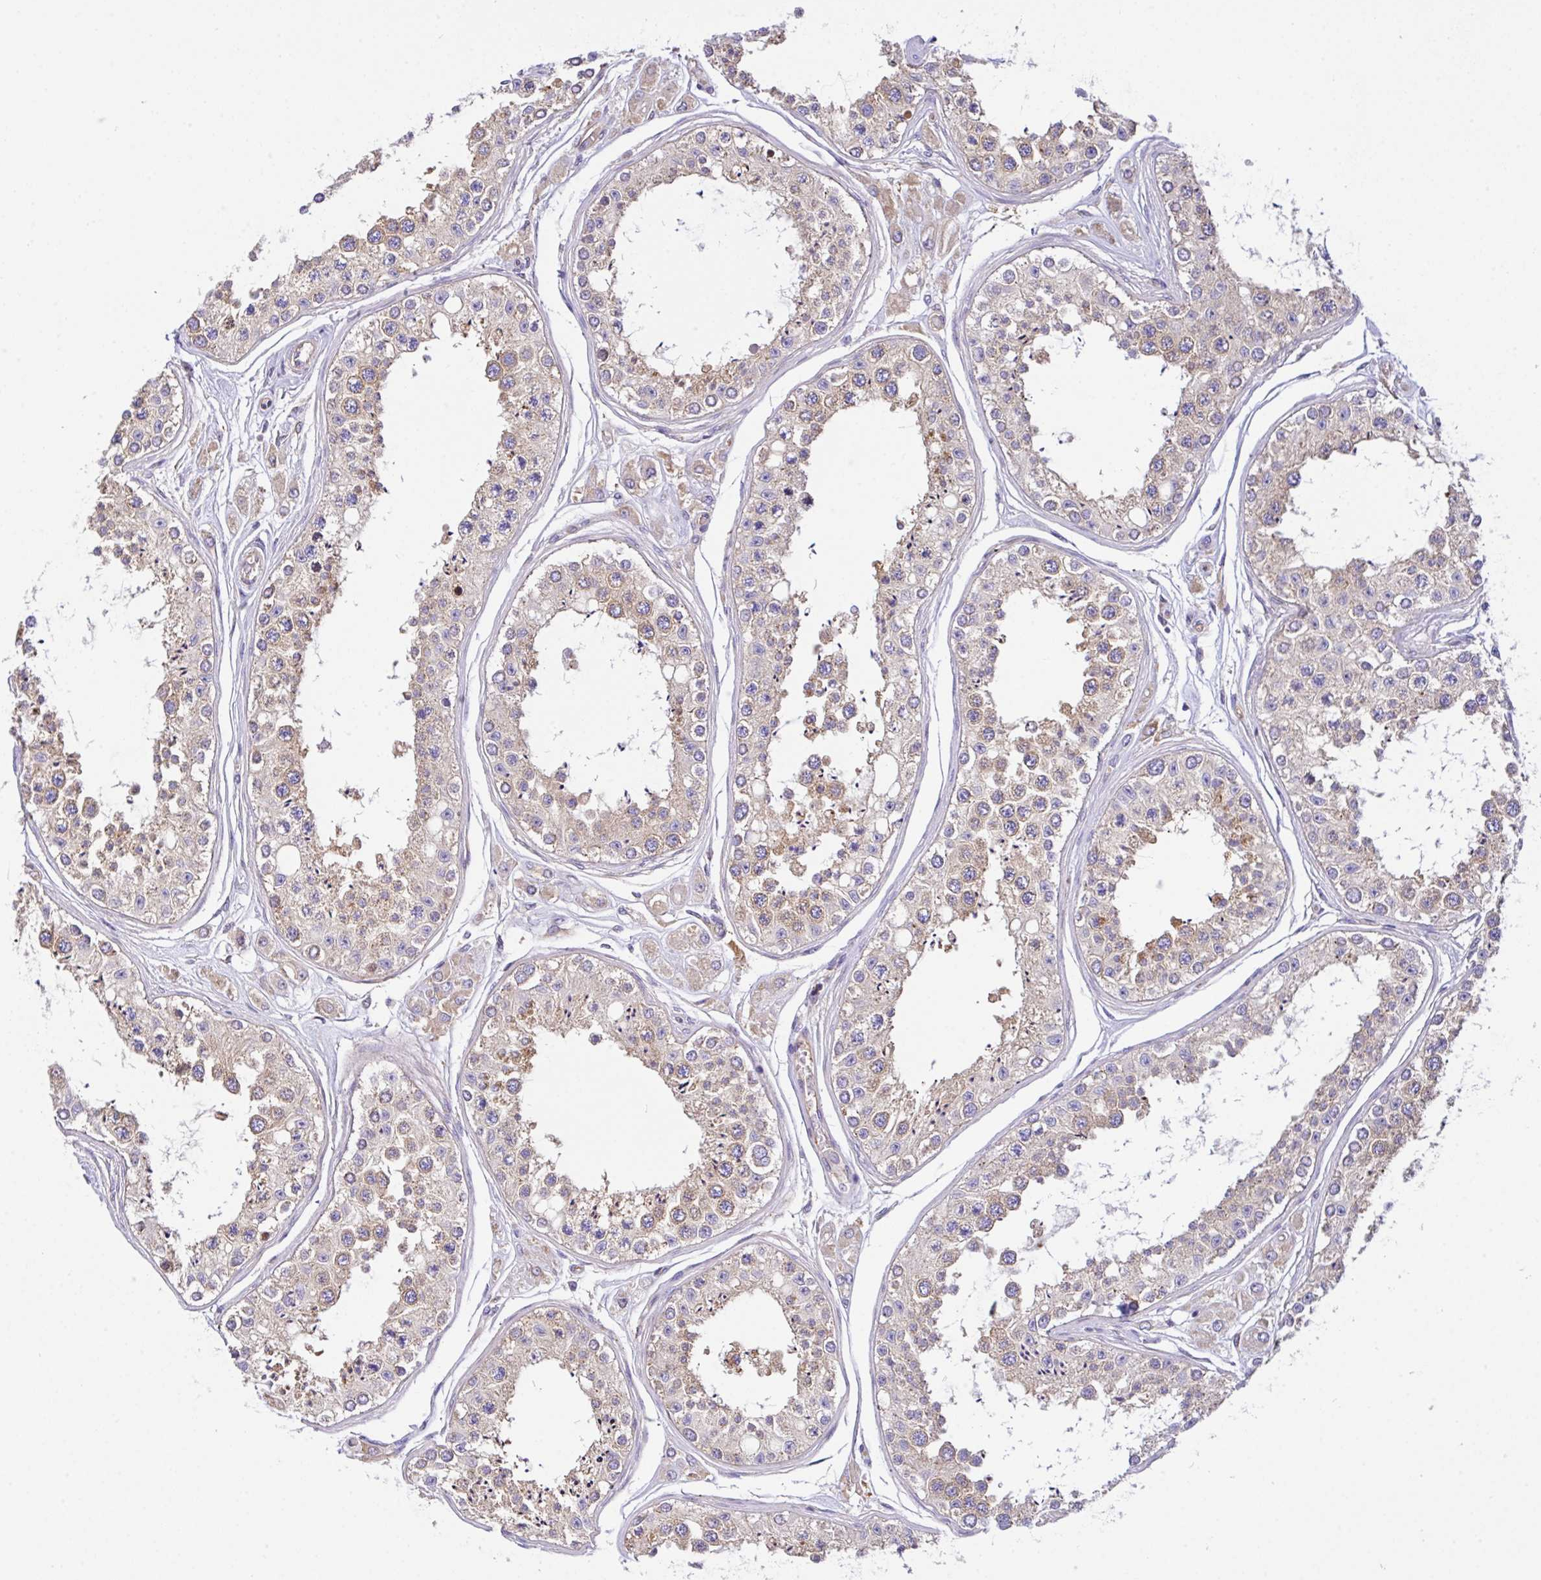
{"staining": {"intensity": "weak", "quantity": "25%-75%", "location": "cytoplasmic/membranous"}, "tissue": "testis", "cell_type": "Cells in seminiferous ducts", "image_type": "normal", "snomed": [{"axis": "morphology", "description": "Normal tissue, NOS"}, {"axis": "topography", "description": "Testis"}], "caption": "Weak cytoplasmic/membranous positivity for a protein is seen in approximately 25%-75% of cells in seminiferous ducts of normal testis using immunohistochemistry (IHC).", "gene": "GFPT2", "patient": {"sex": "male", "age": 25}}